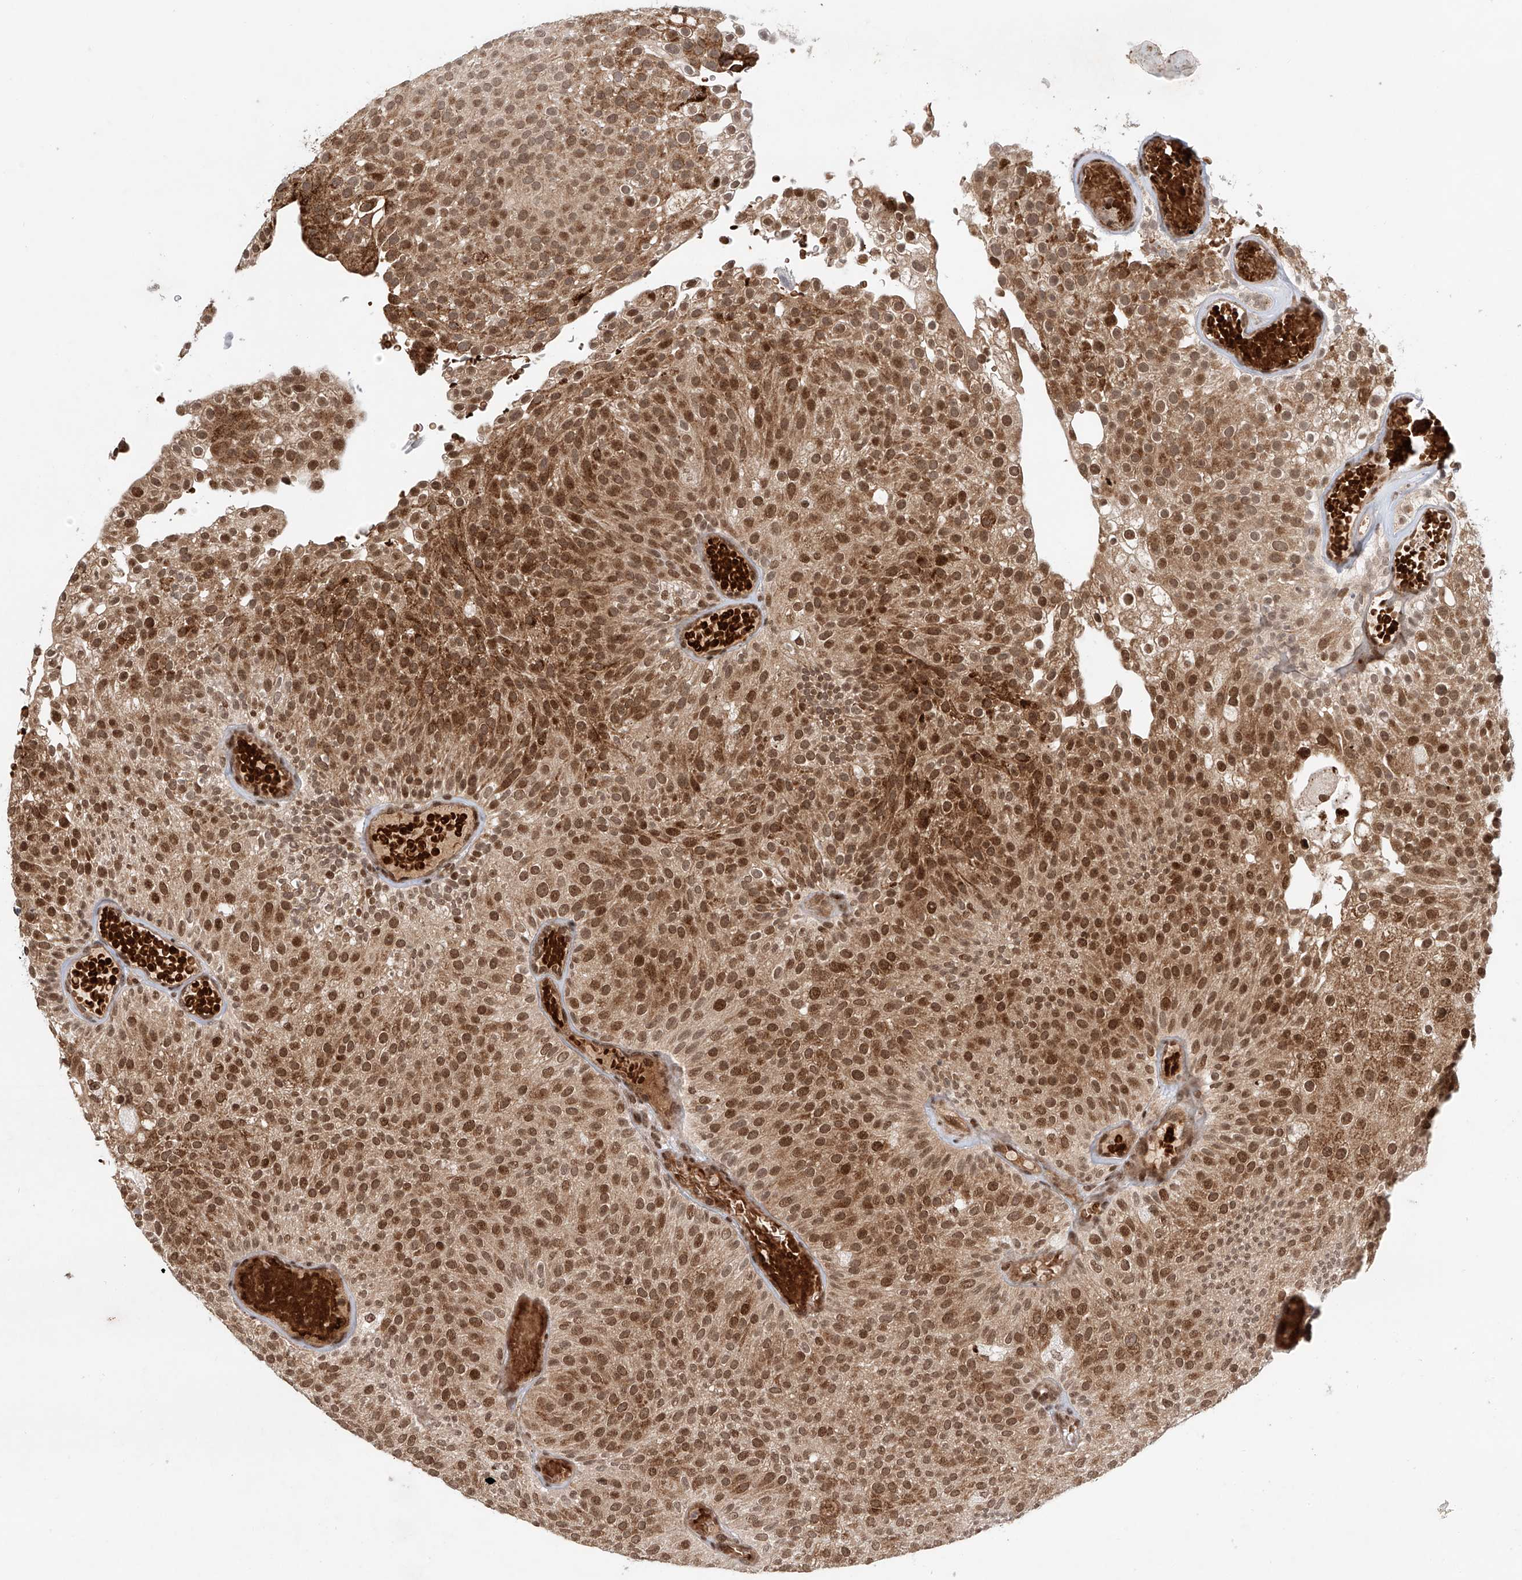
{"staining": {"intensity": "strong", "quantity": ">75%", "location": "cytoplasmic/membranous,nuclear"}, "tissue": "urothelial cancer", "cell_type": "Tumor cells", "image_type": "cancer", "snomed": [{"axis": "morphology", "description": "Urothelial carcinoma, Low grade"}, {"axis": "topography", "description": "Urinary bladder"}], "caption": "Immunohistochemical staining of human urothelial cancer shows high levels of strong cytoplasmic/membranous and nuclear positivity in about >75% of tumor cells. The staining was performed using DAB to visualize the protein expression in brown, while the nuclei were stained in blue with hematoxylin (Magnification: 20x).", "gene": "ZNF470", "patient": {"sex": "male", "age": 78}}